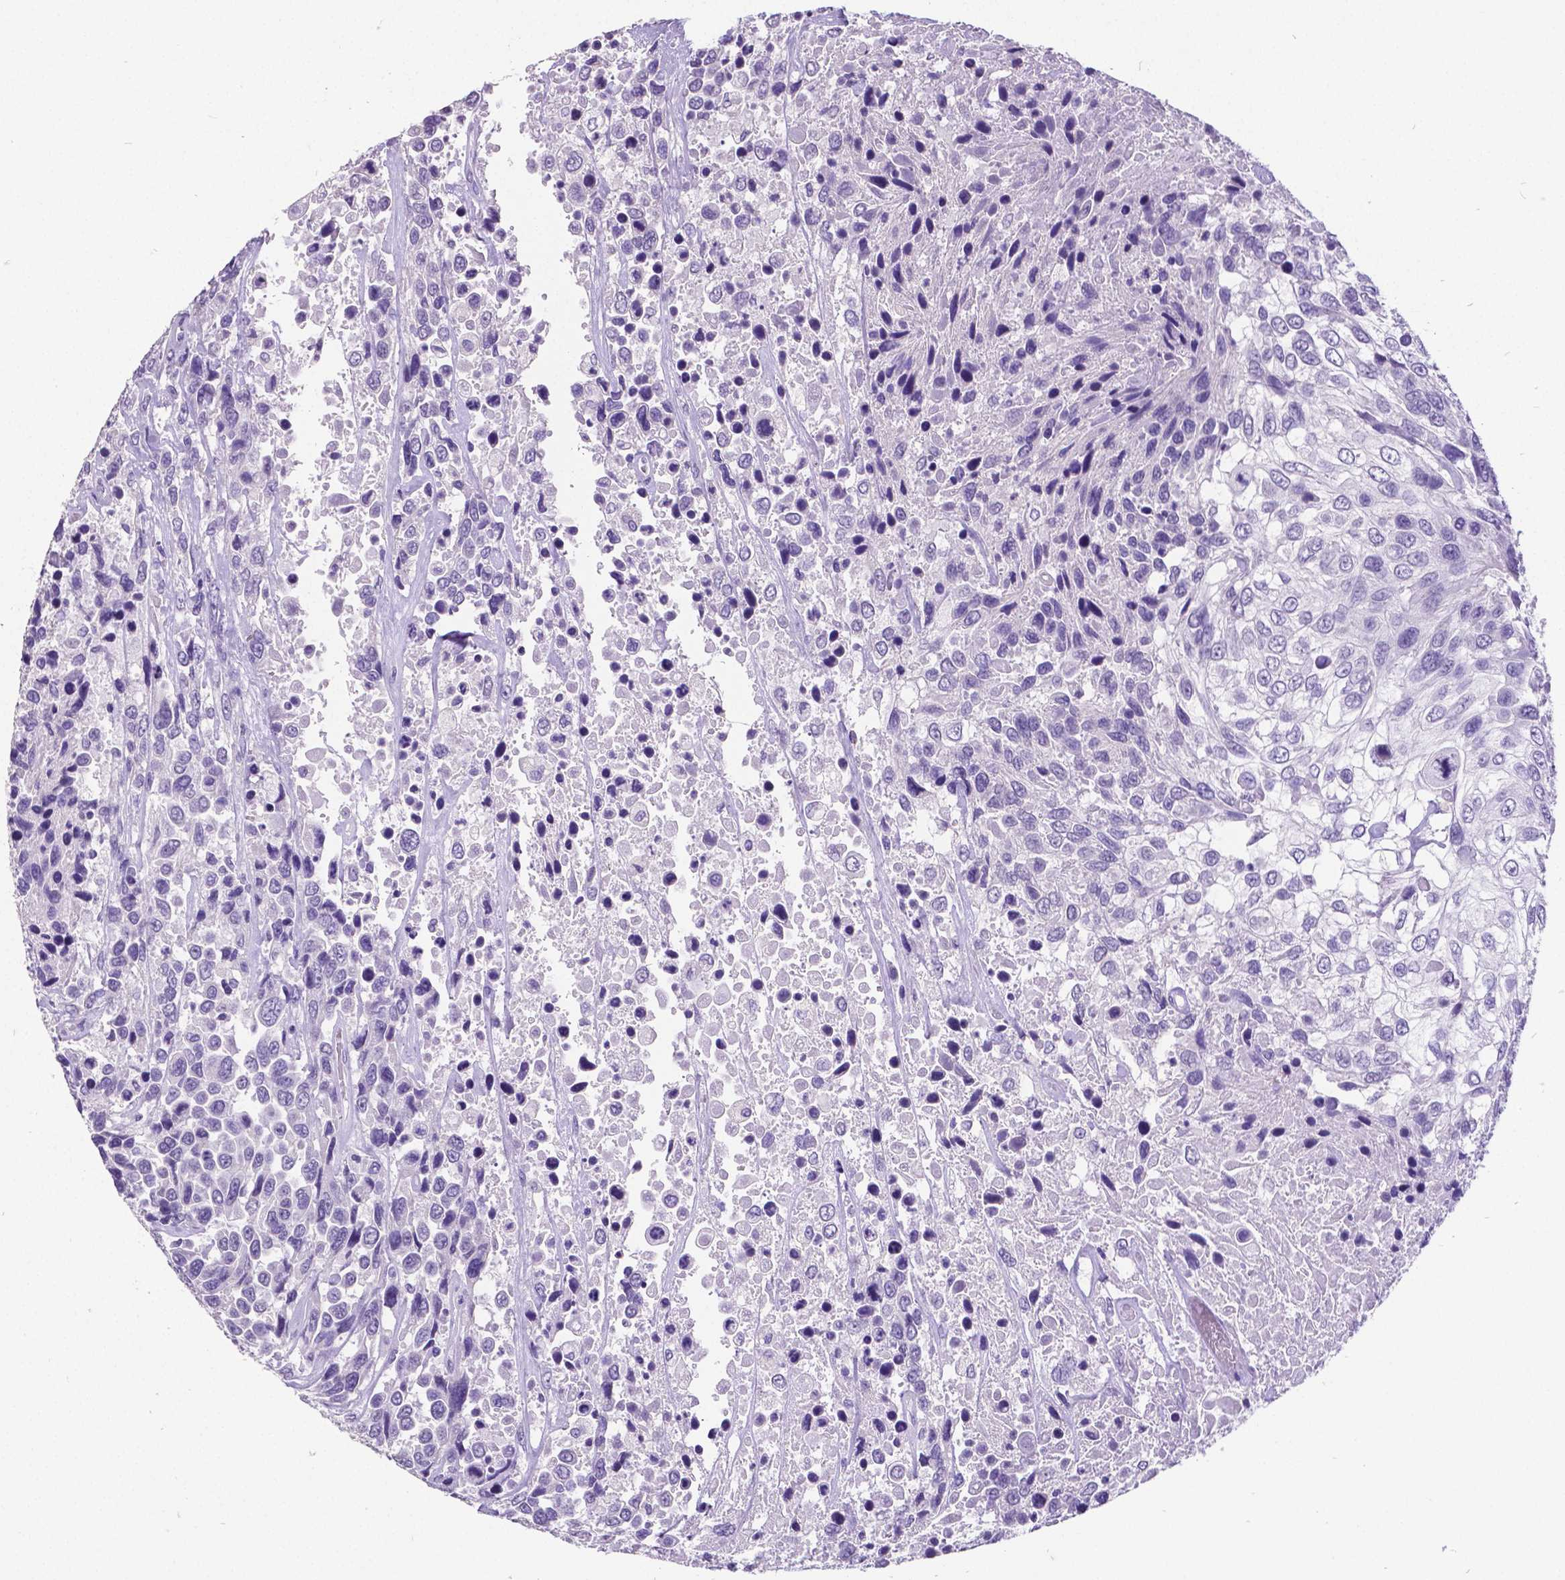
{"staining": {"intensity": "negative", "quantity": "none", "location": "none"}, "tissue": "urothelial cancer", "cell_type": "Tumor cells", "image_type": "cancer", "snomed": [{"axis": "morphology", "description": "Urothelial carcinoma, High grade"}, {"axis": "topography", "description": "Urinary bladder"}], "caption": "Human urothelial carcinoma (high-grade) stained for a protein using immunohistochemistry (IHC) shows no positivity in tumor cells.", "gene": "SATB2", "patient": {"sex": "female", "age": 70}}